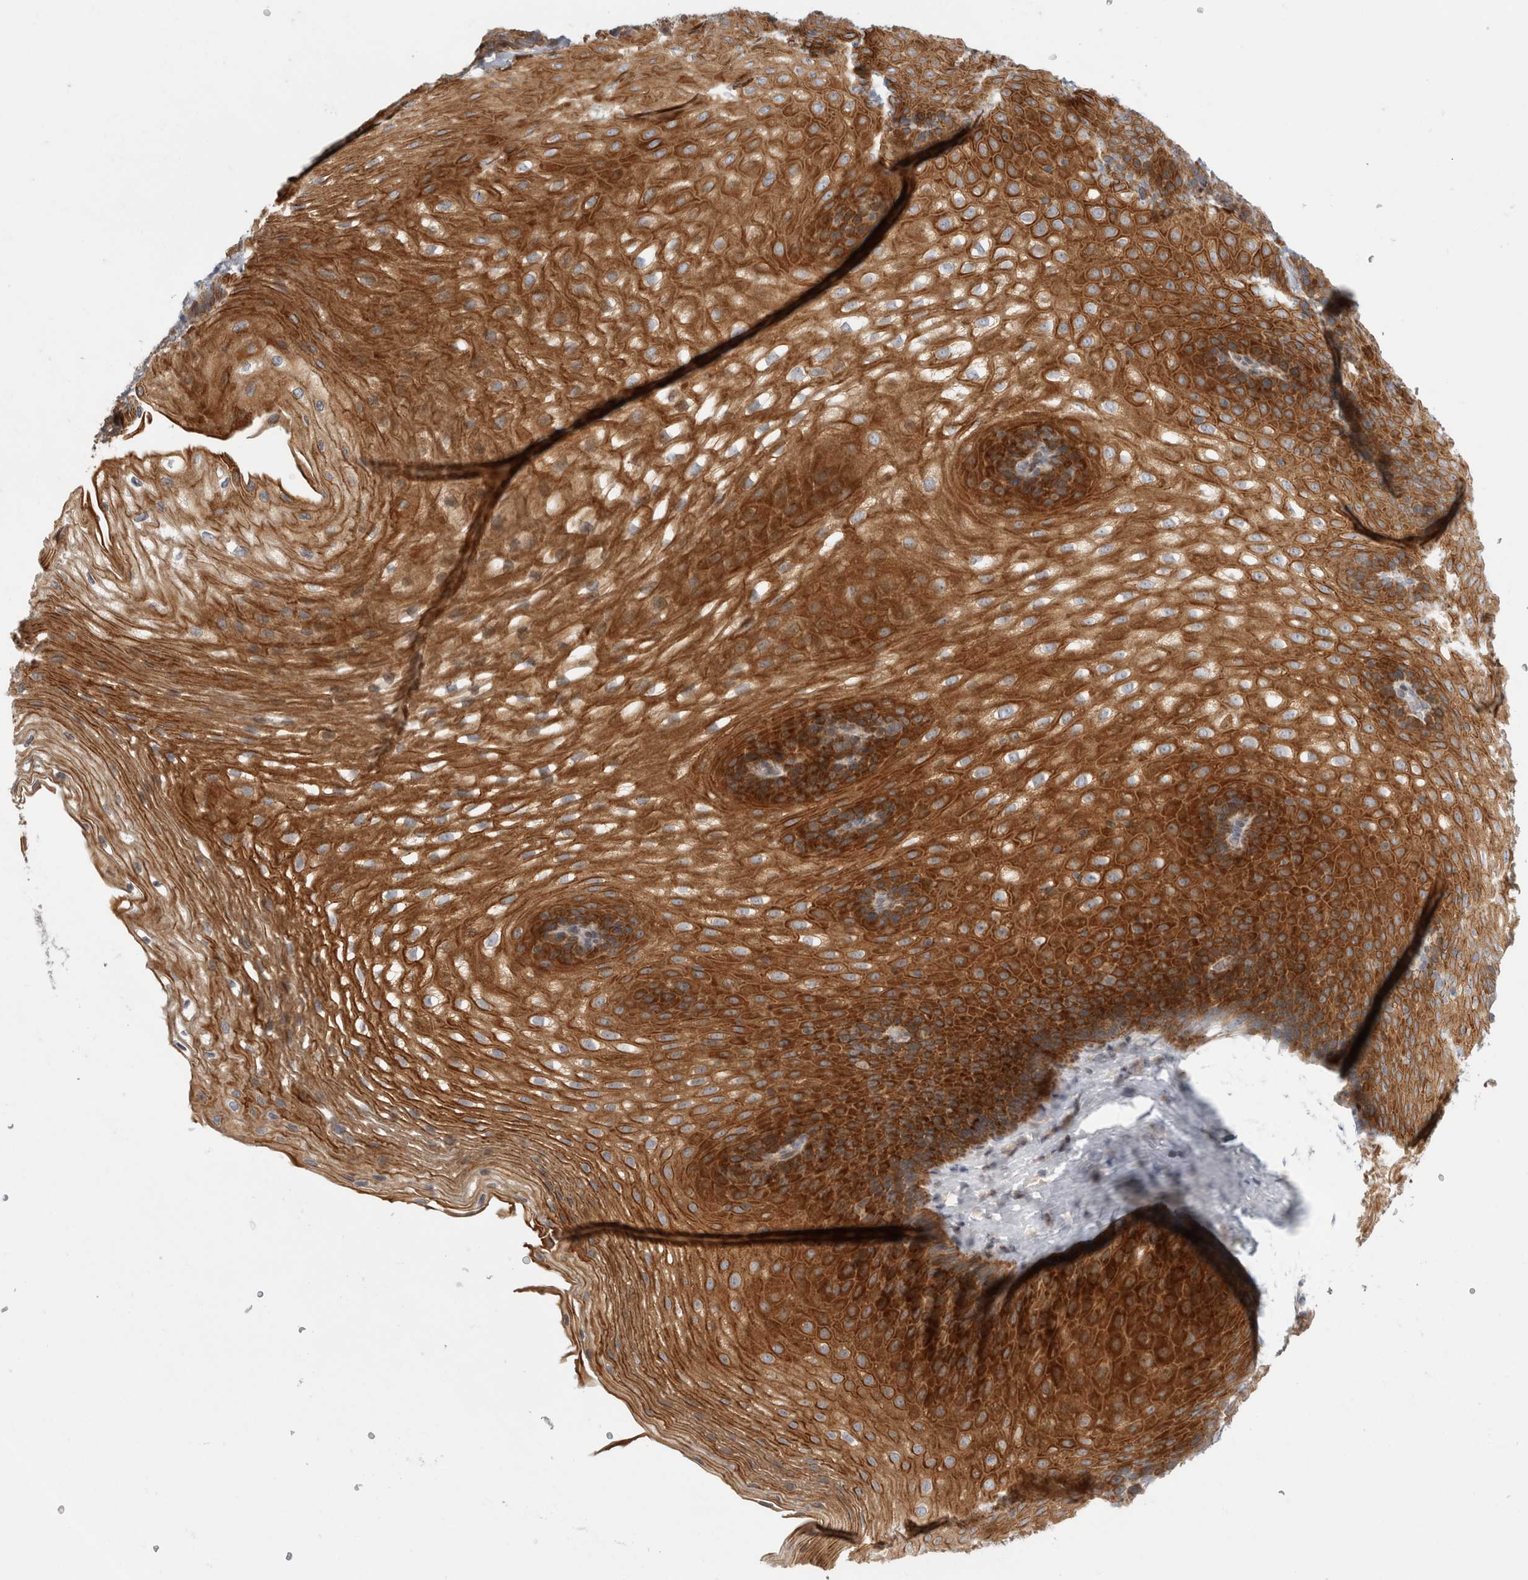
{"staining": {"intensity": "strong", "quantity": ">75%", "location": "cytoplasmic/membranous"}, "tissue": "esophagus", "cell_type": "Squamous epithelial cells", "image_type": "normal", "snomed": [{"axis": "morphology", "description": "Normal tissue, NOS"}, {"axis": "topography", "description": "Esophagus"}], "caption": "Immunohistochemical staining of unremarkable human esophagus displays >75% levels of strong cytoplasmic/membranous protein positivity in approximately >75% of squamous epithelial cells. Nuclei are stained in blue.", "gene": "UTP25", "patient": {"sex": "female", "age": 66}}